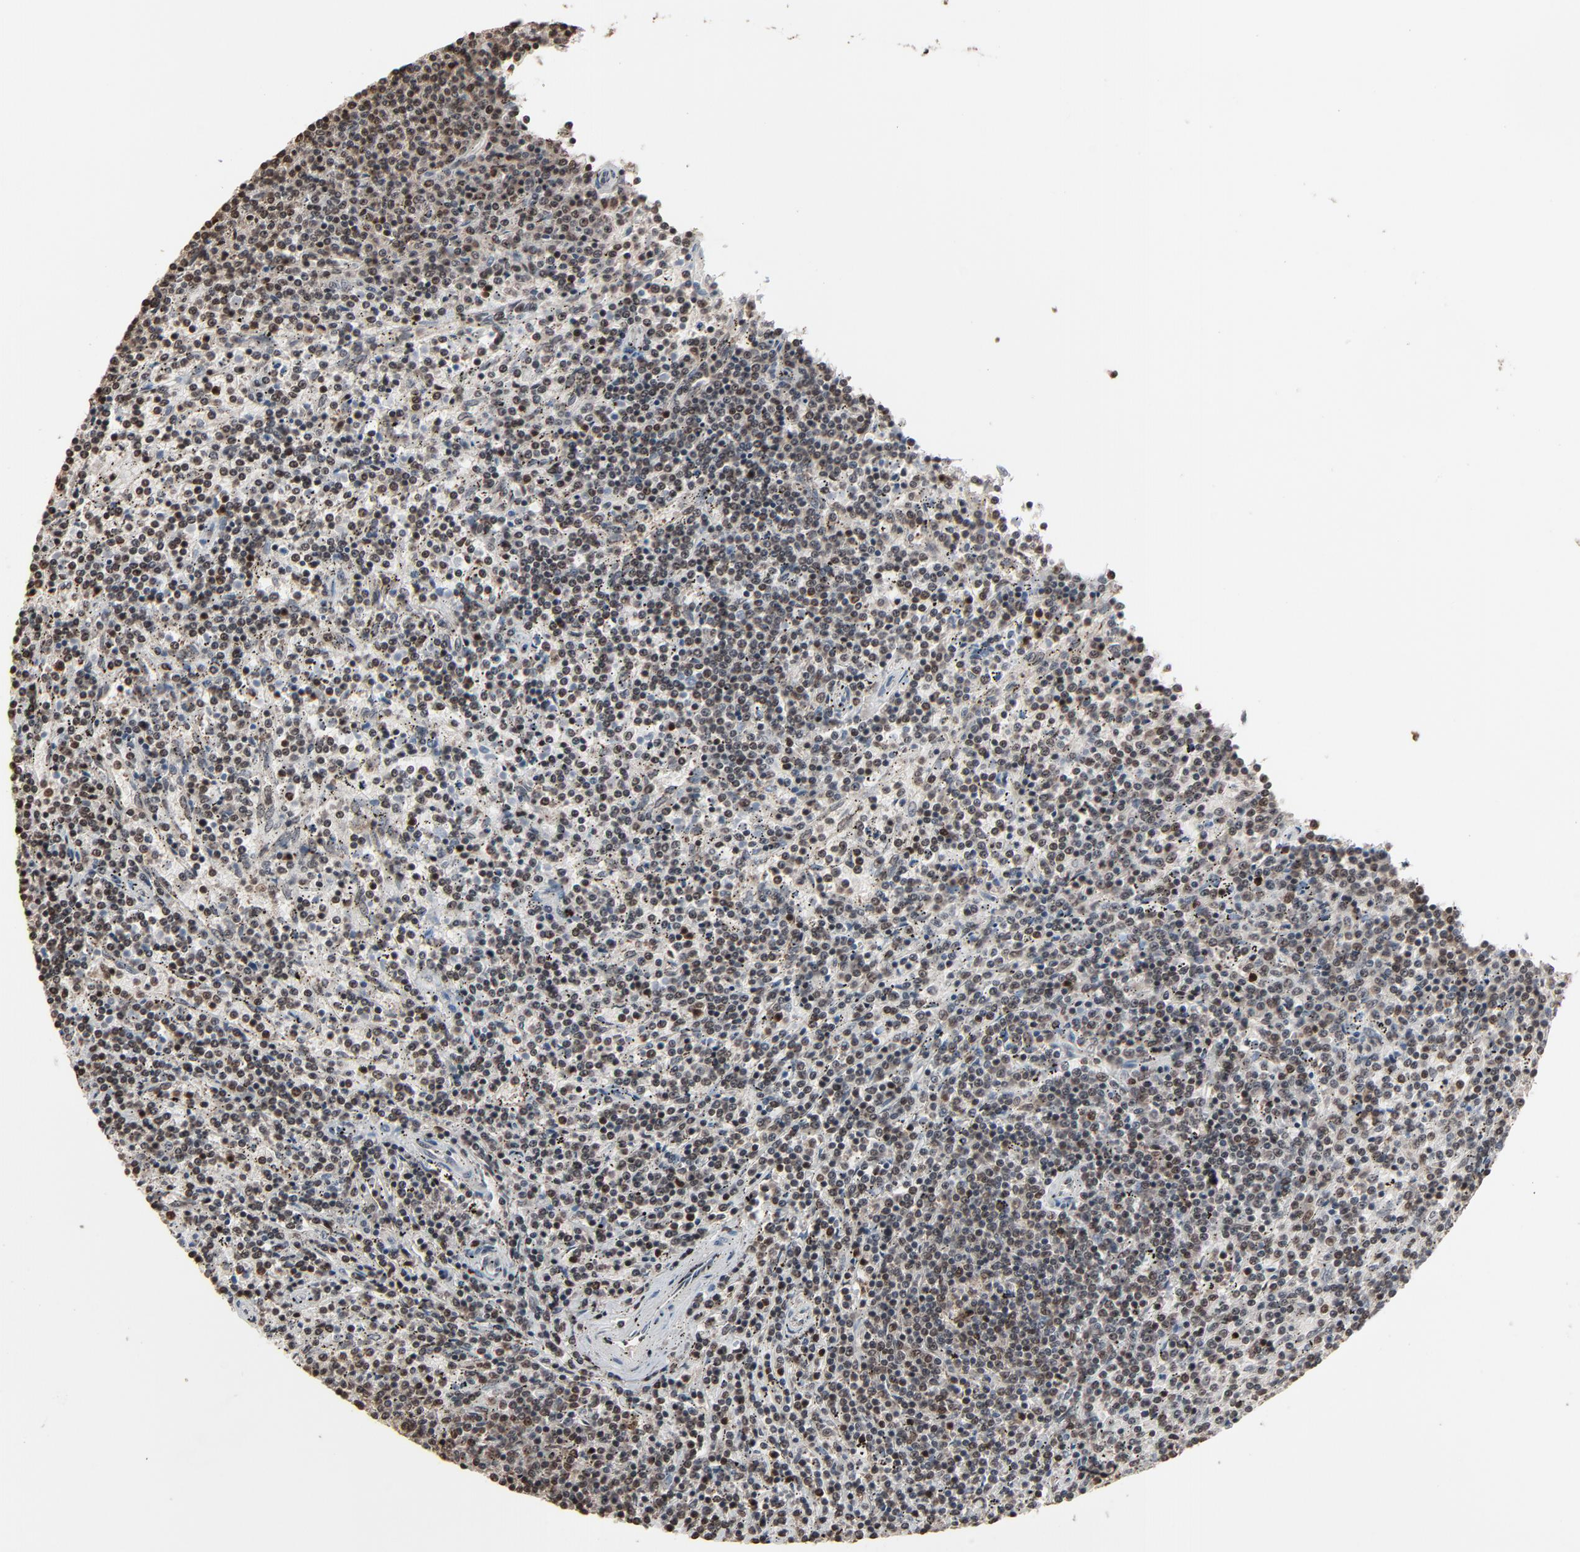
{"staining": {"intensity": "weak", "quantity": "25%-75%", "location": "nuclear"}, "tissue": "lymphoma", "cell_type": "Tumor cells", "image_type": "cancer", "snomed": [{"axis": "morphology", "description": "Malignant lymphoma, non-Hodgkin's type, Low grade"}, {"axis": "topography", "description": "Spleen"}], "caption": "IHC of lymphoma reveals low levels of weak nuclear staining in about 25%-75% of tumor cells.", "gene": "RPS6KA3", "patient": {"sex": "female", "age": 50}}